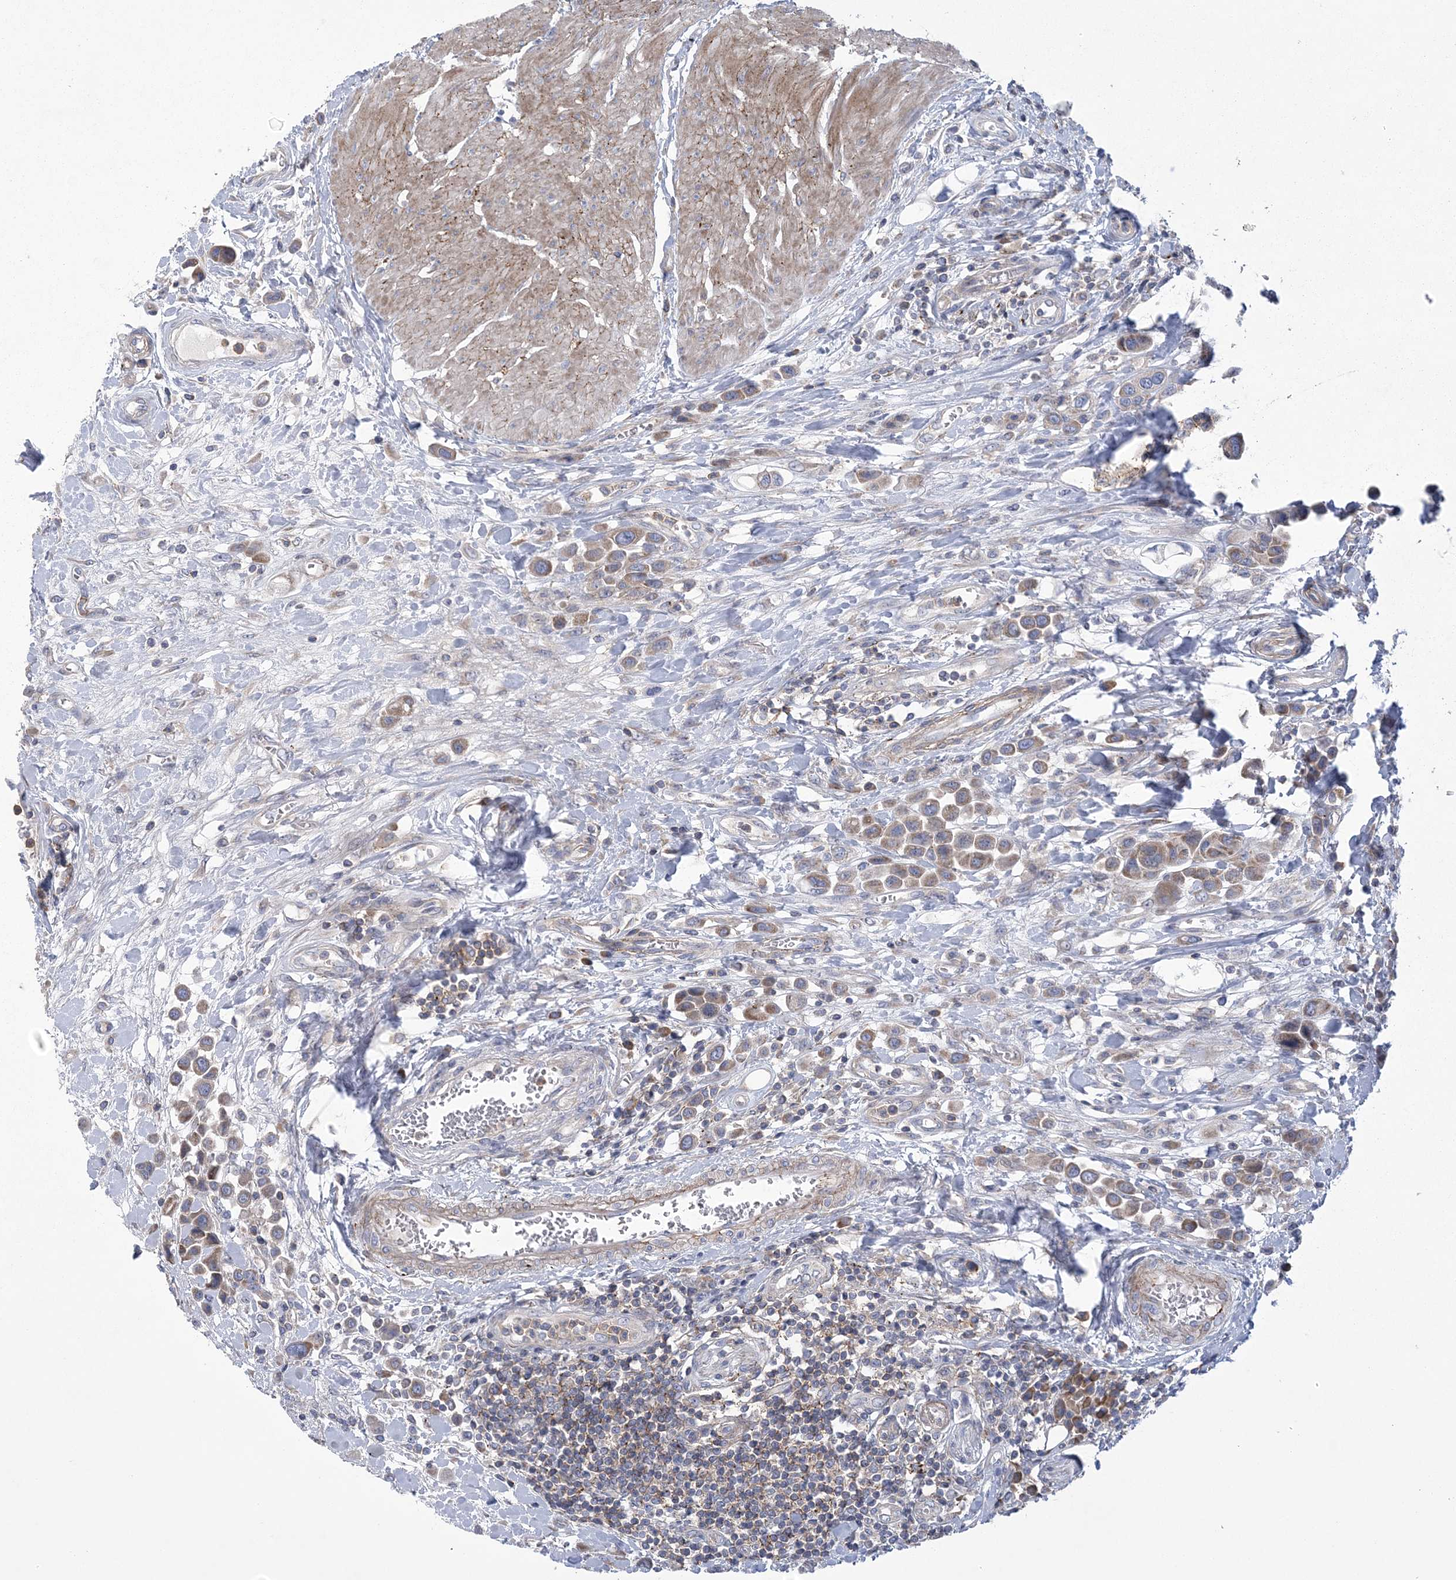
{"staining": {"intensity": "weak", "quantity": ">75%", "location": "cytoplasmic/membranous"}, "tissue": "urothelial cancer", "cell_type": "Tumor cells", "image_type": "cancer", "snomed": [{"axis": "morphology", "description": "Urothelial carcinoma, High grade"}, {"axis": "topography", "description": "Urinary bladder"}], "caption": "Protein expression analysis of urothelial cancer reveals weak cytoplasmic/membranous staining in approximately >75% of tumor cells. (IHC, brightfield microscopy, high magnification).", "gene": "ARSJ", "patient": {"sex": "male", "age": 50}}